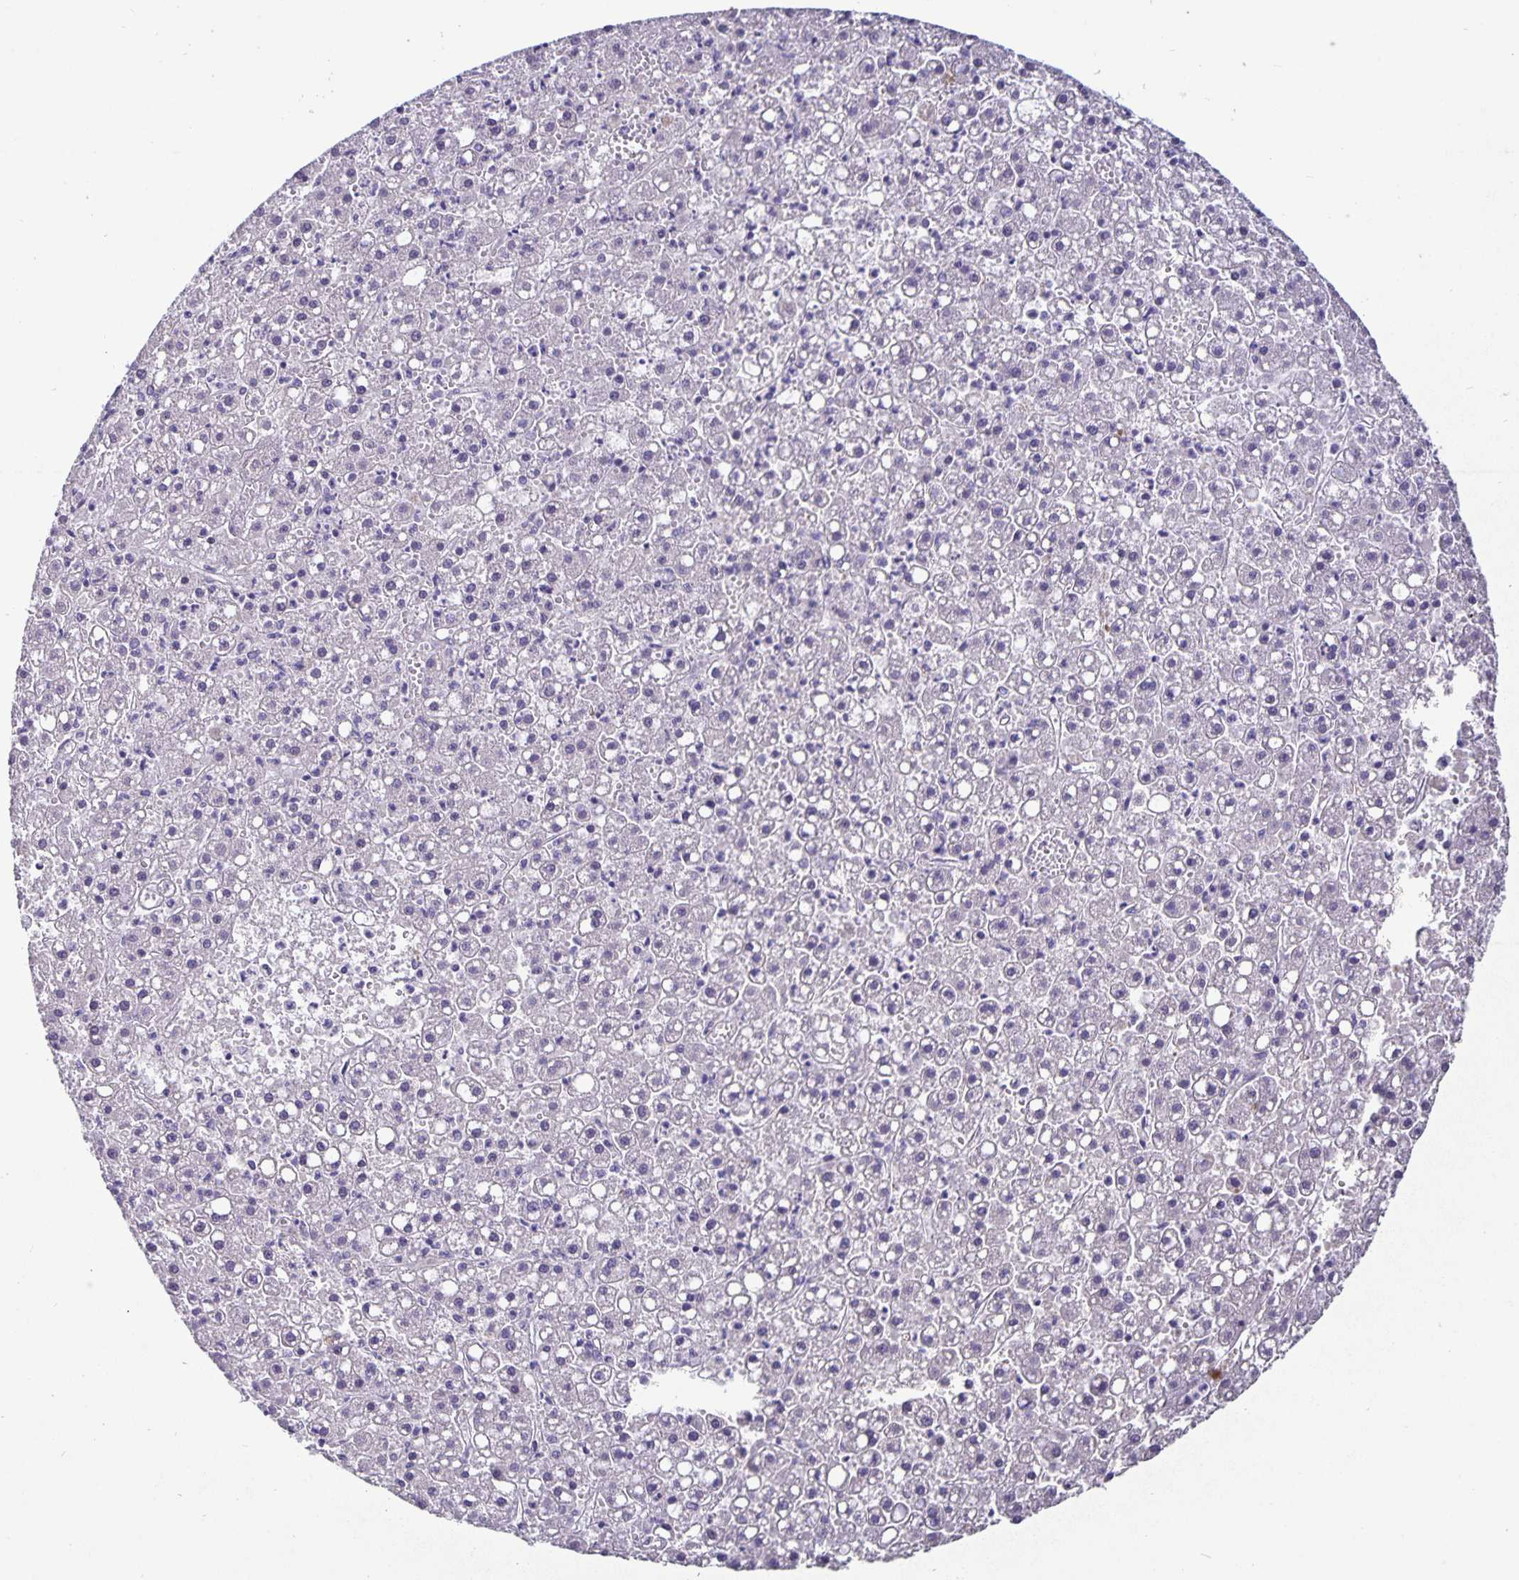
{"staining": {"intensity": "negative", "quantity": "none", "location": "none"}, "tissue": "liver cancer", "cell_type": "Tumor cells", "image_type": "cancer", "snomed": [{"axis": "morphology", "description": "Carcinoma, Hepatocellular, NOS"}, {"axis": "topography", "description": "Liver"}], "caption": "High power microscopy image of an immunohistochemistry image of hepatocellular carcinoma (liver), revealing no significant expression in tumor cells.", "gene": "EML6", "patient": {"sex": "male", "age": 67}}